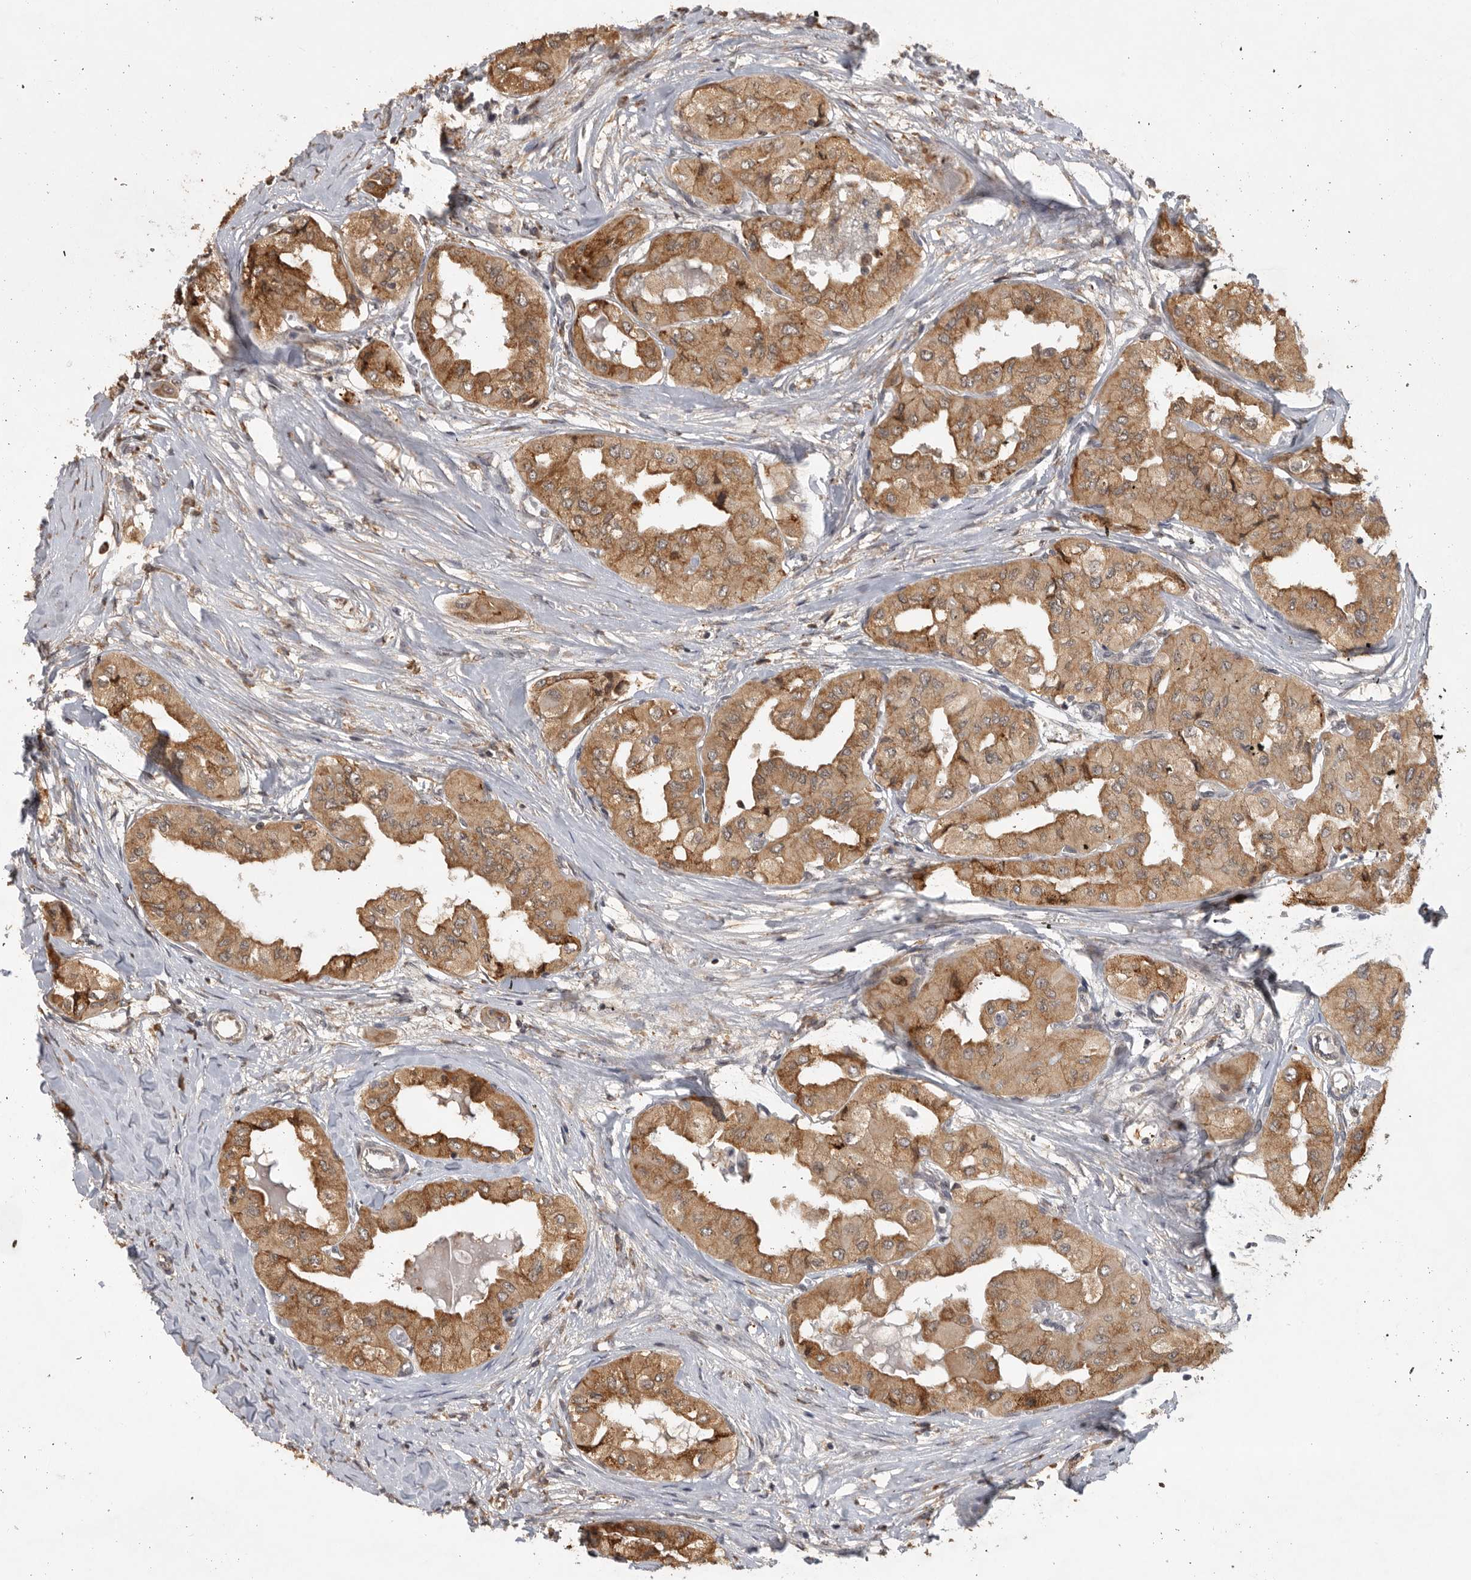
{"staining": {"intensity": "strong", "quantity": ">75%", "location": "cytoplasmic/membranous,nuclear"}, "tissue": "thyroid cancer", "cell_type": "Tumor cells", "image_type": "cancer", "snomed": [{"axis": "morphology", "description": "Papillary adenocarcinoma, NOS"}, {"axis": "topography", "description": "Thyroid gland"}], "caption": "A micrograph of human papillary adenocarcinoma (thyroid) stained for a protein reveals strong cytoplasmic/membranous and nuclear brown staining in tumor cells.", "gene": "ZNF83", "patient": {"sex": "female", "age": 59}}